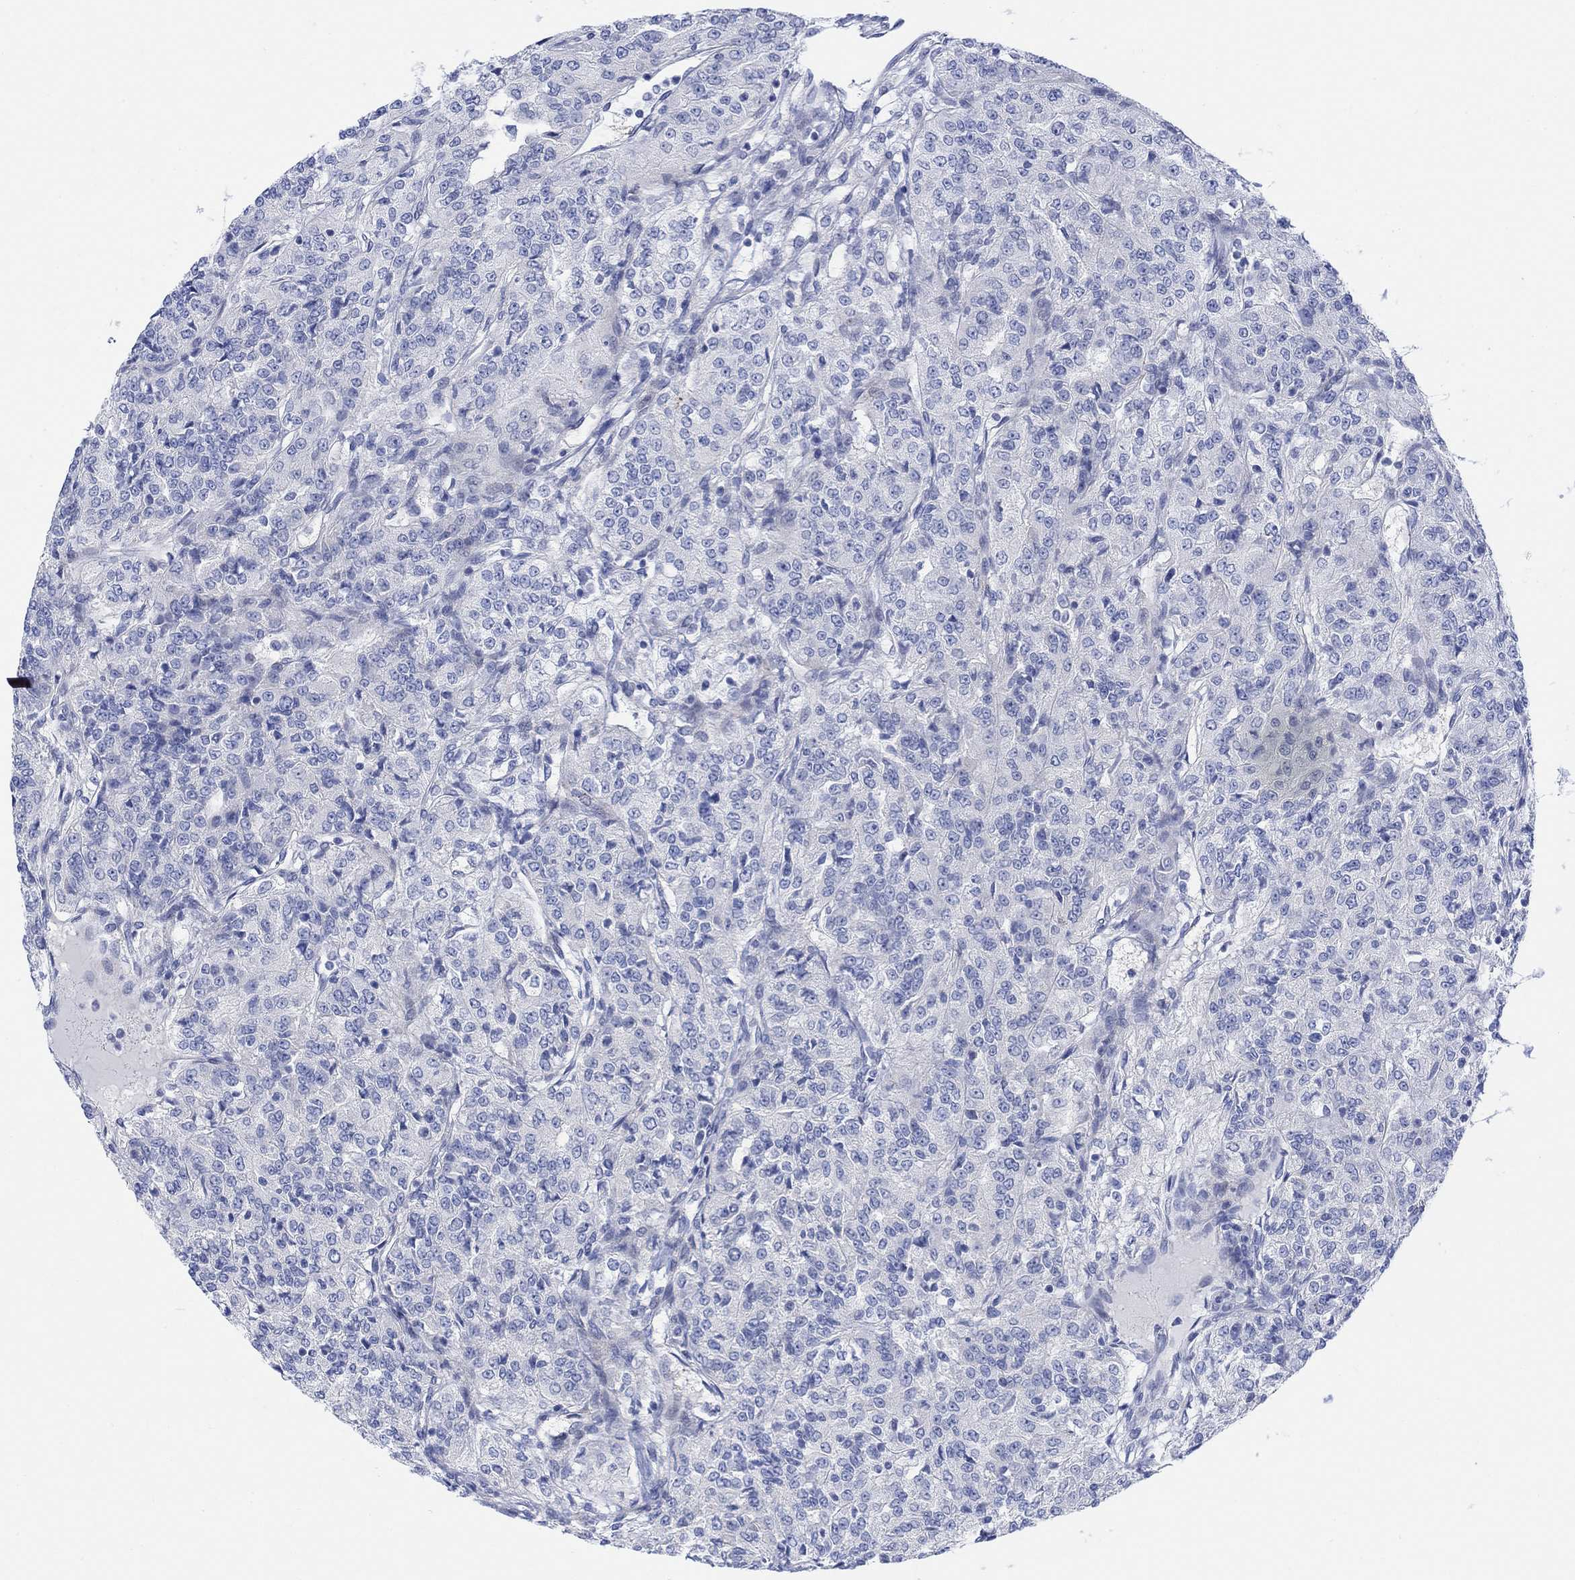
{"staining": {"intensity": "negative", "quantity": "none", "location": "none"}, "tissue": "renal cancer", "cell_type": "Tumor cells", "image_type": "cancer", "snomed": [{"axis": "morphology", "description": "Adenocarcinoma, NOS"}, {"axis": "topography", "description": "Kidney"}], "caption": "This is an IHC image of renal cancer (adenocarcinoma). There is no positivity in tumor cells.", "gene": "TLDC2", "patient": {"sex": "female", "age": 63}}